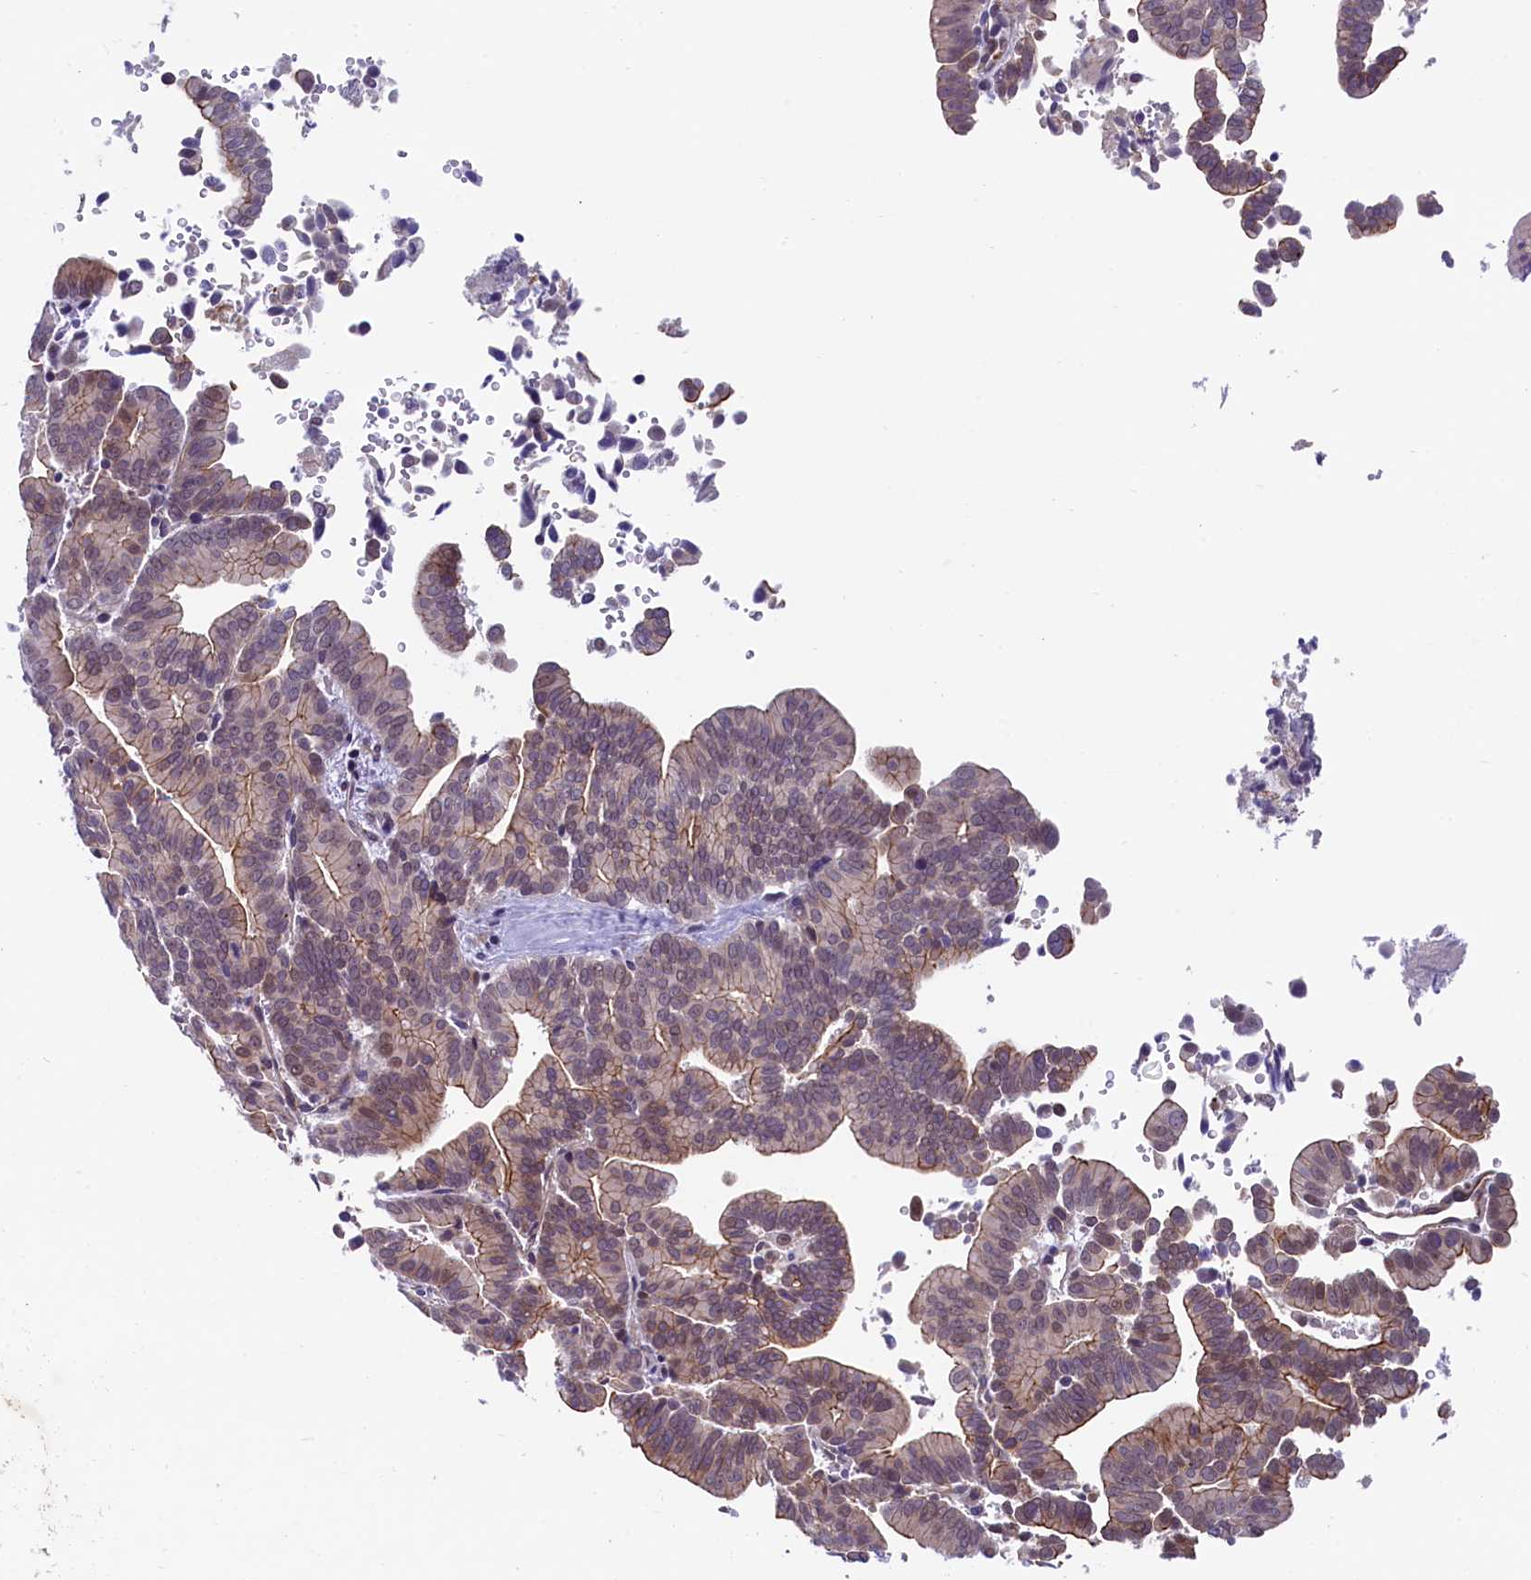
{"staining": {"intensity": "weak", "quantity": "25%-75%", "location": "cytoplasmic/membranous"}, "tissue": "liver cancer", "cell_type": "Tumor cells", "image_type": "cancer", "snomed": [{"axis": "morphology", "description": "Cholangiocarcinoma"}, {"axis": "topography", "description": "Liver"}], "caption": "Immunohistochemical staining of liver cancer (cholangiocarcinoma) demonstrates low levels of weak cytoplasmic/membranous protein expression in approximately 25%-75% of tumor cells.", "gene": "ARL14EP", "patient": {"sex": "female", "age": 75}}